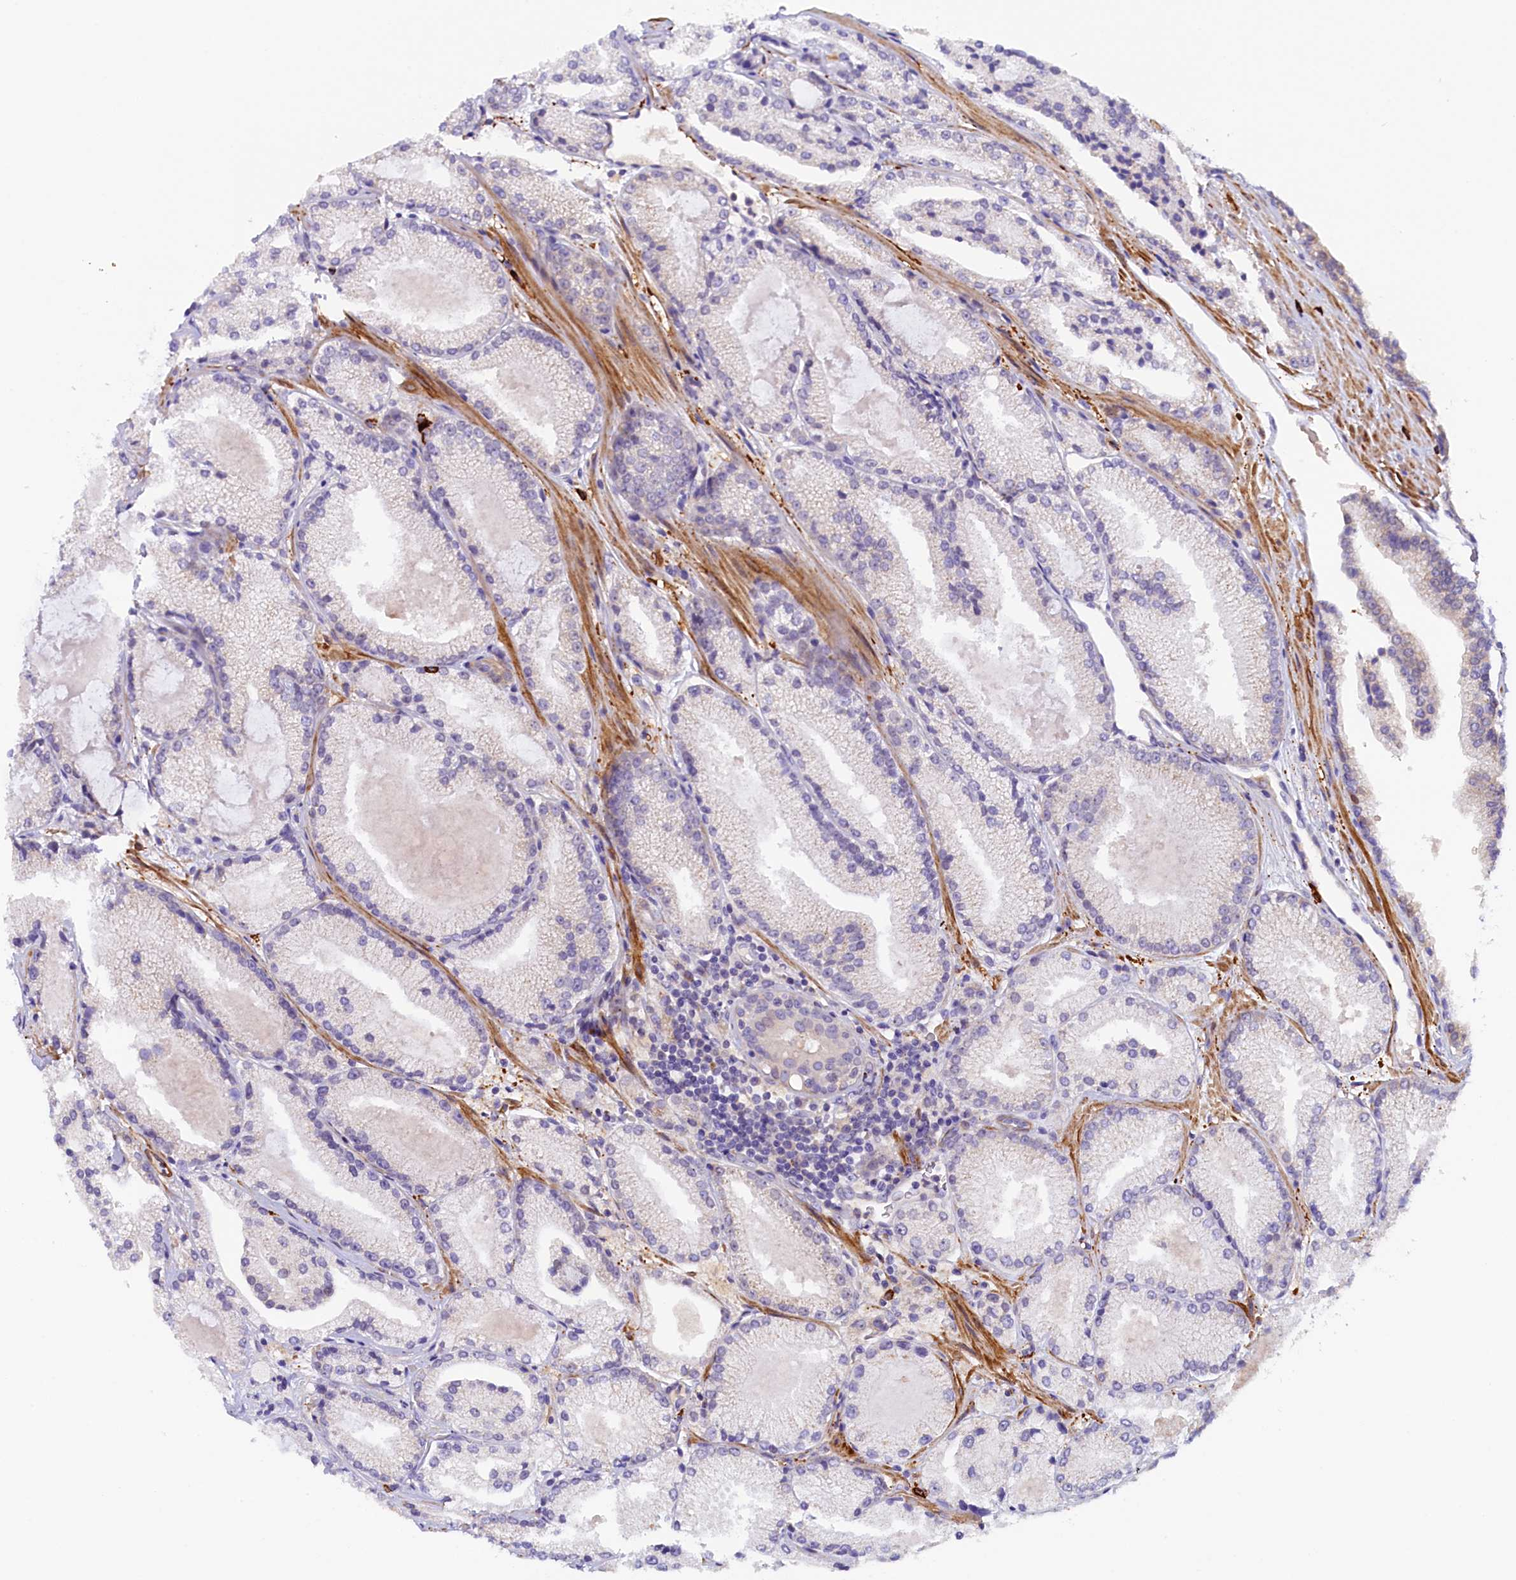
{"staining": {"intensity": "negative", "quantity": "none", "location": "none"}, "tissue": "prostate cancer", "cell_type": "Tumor cells", "image_type": "cancer", "snomed": [{"axis": "morphology", "description": "Adenocarcinoma, High grade"}, {"axis": "topography", "description": "Prostate"}], "caption": "The photomicrograph reveals no staining of tumor cells in prostate adenocarcinoma (high-grade).", "gene": "RTTN", "patient": {"sex": "male", "age": 73}}